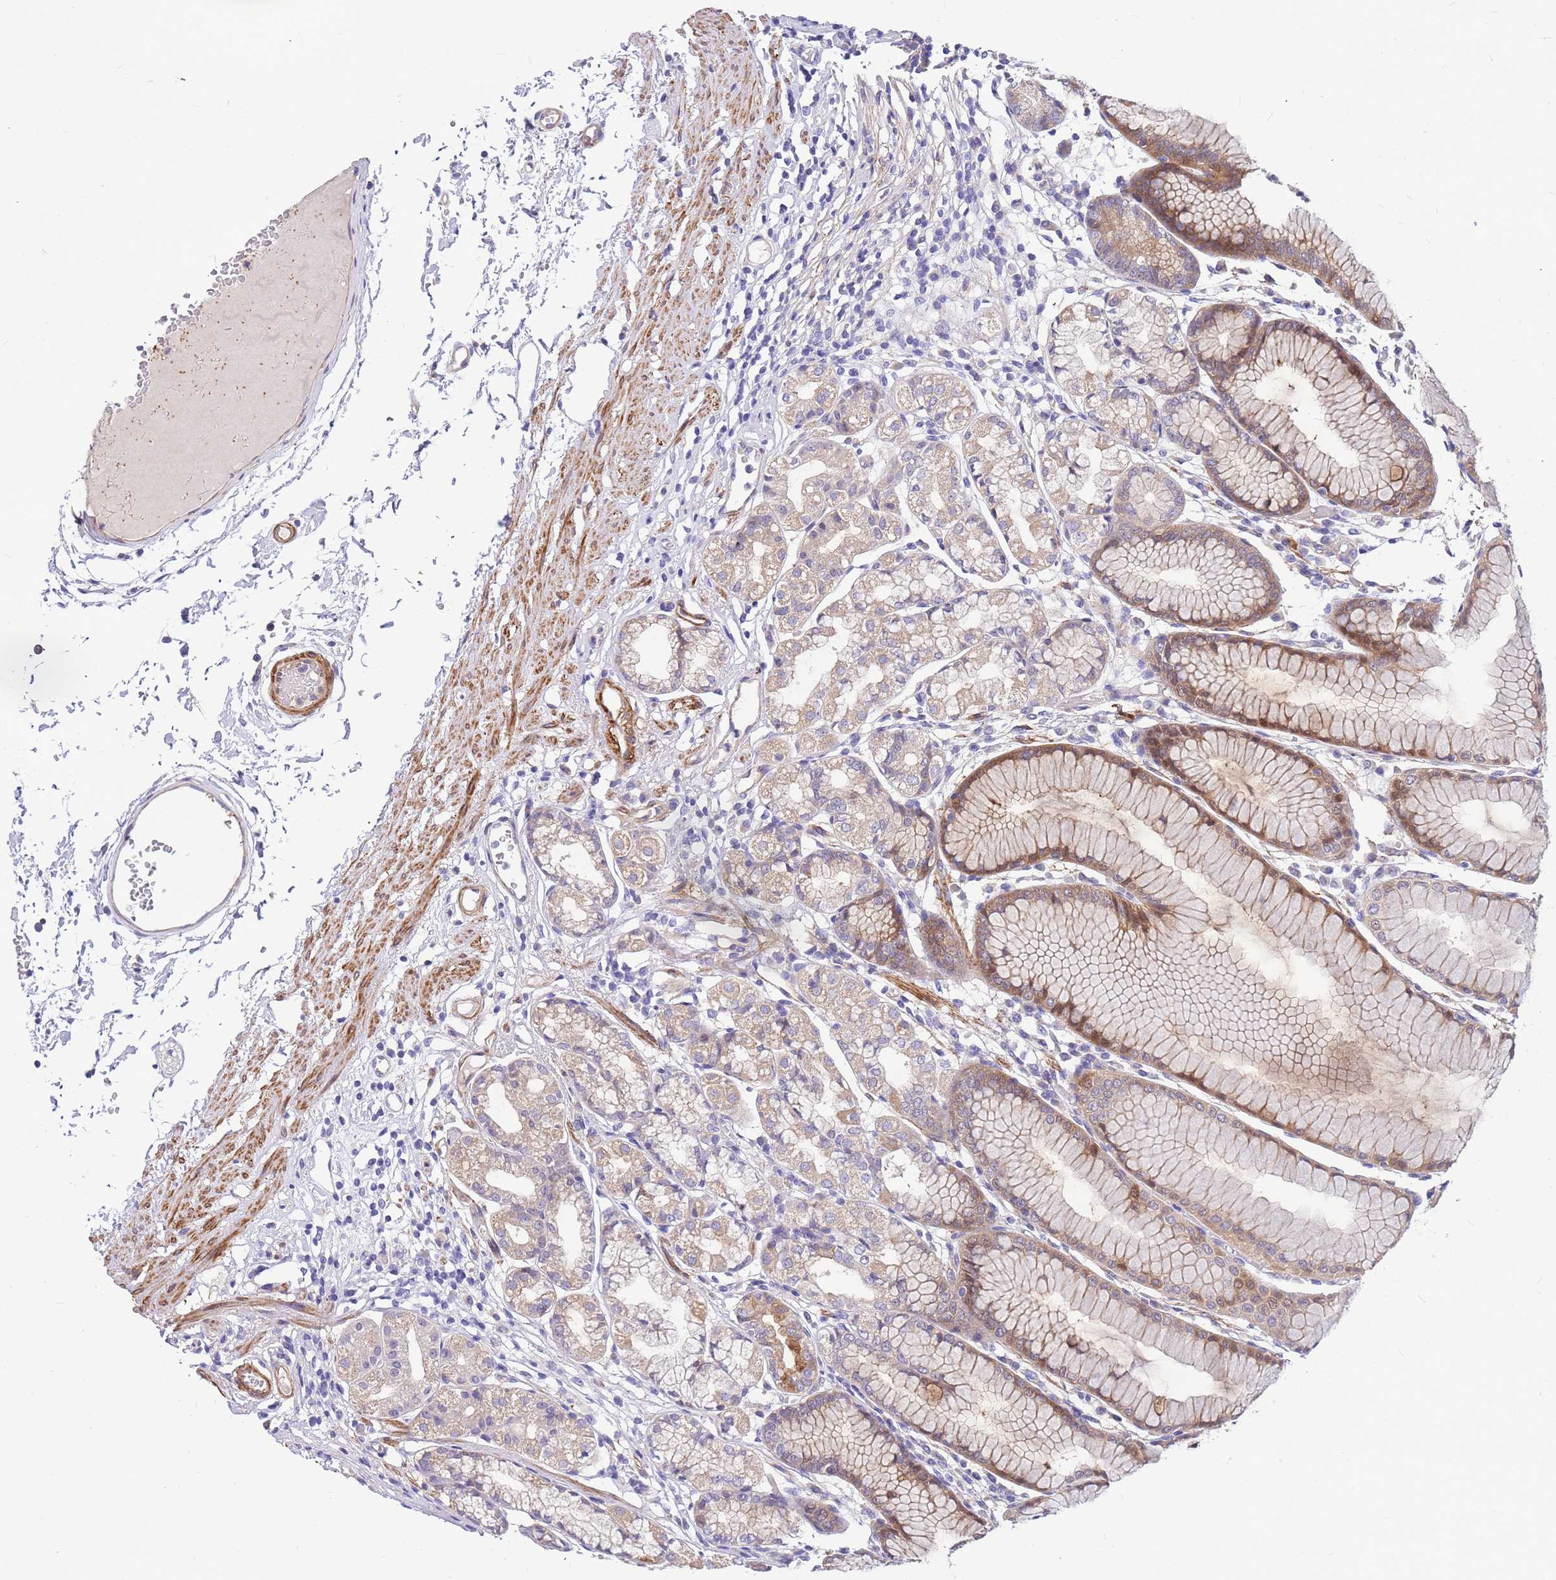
{"staining": {"intensity": "moderate", "quantity": "25%-75%", "location": "cytoplasmic/membranous,nuclear"}, "tissue": "stomach", "cell_type": "Glandular cells", "image_type": "normal", "snomed": [{"axis": "morphology", "description": "Normal tissue, NOS"}, {"axis": "topography", "description": "Stomach"}], "caption": "Immunohistochemical staining of normal stomach reveals moderate cytoplasmic/membranous,nuclear protein staining in about 25%-75% of glandular cells.", "gene": "MVD", "patient": {"sex": "female", "age": 57}}